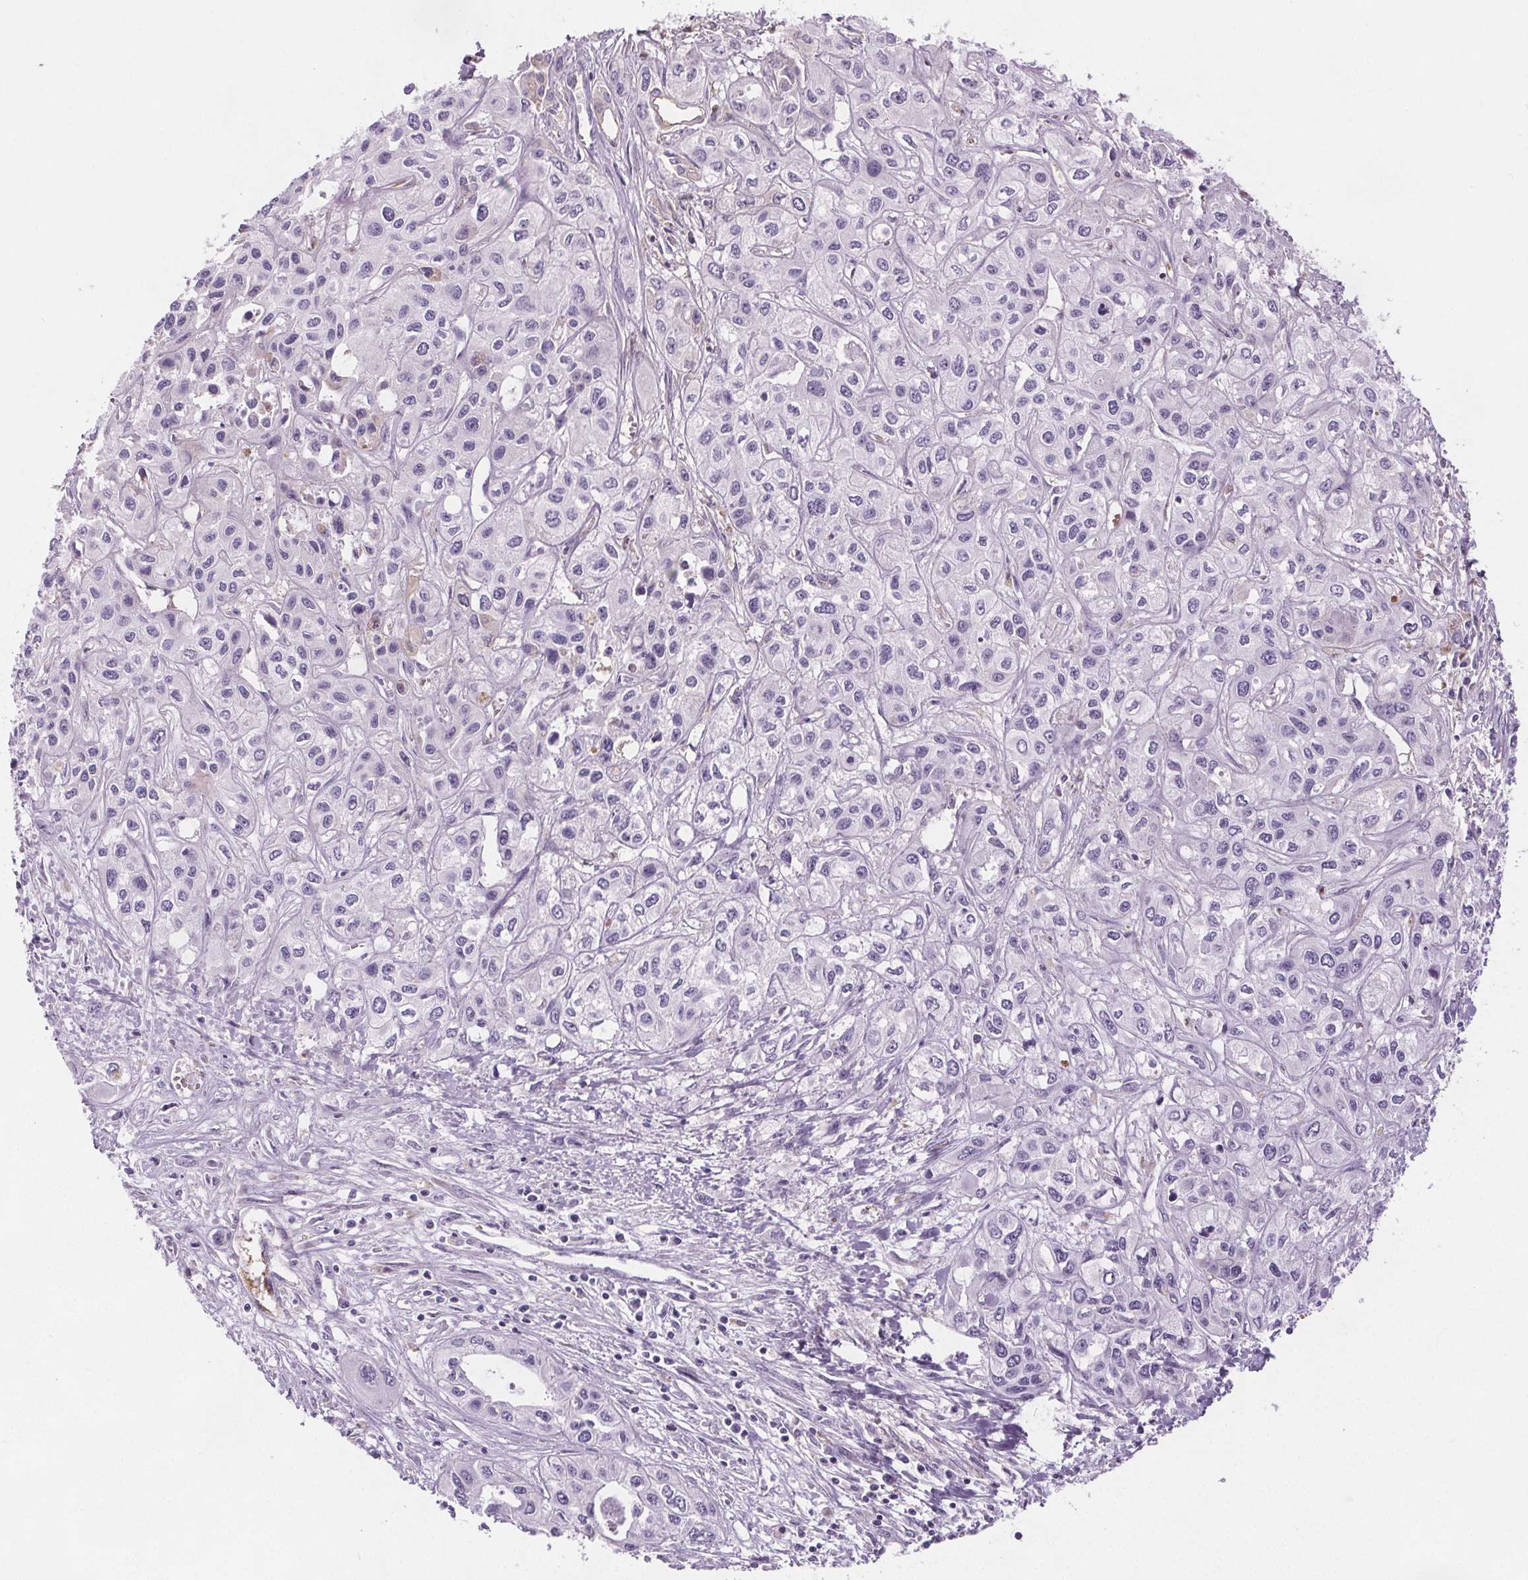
{"staining": {"intensity": "negative", "quantity": "none", "location": "none"}, "tissue": "liver cancer", "cell_type": "Tumor cells", "image_type": "cancer", "snomed": [{"axis": "morphology", "description": "Cholangiocarcinoma"}, {"axis": "topography", "description": "Liver"}], "caption": "This is a histopathology image of immunohistochemistry staining of liver cholangiocarcinoma, which shows no staining in tumor cells.", "gene": "CD5L", "patient": {"sex": "female", "age": 66}}